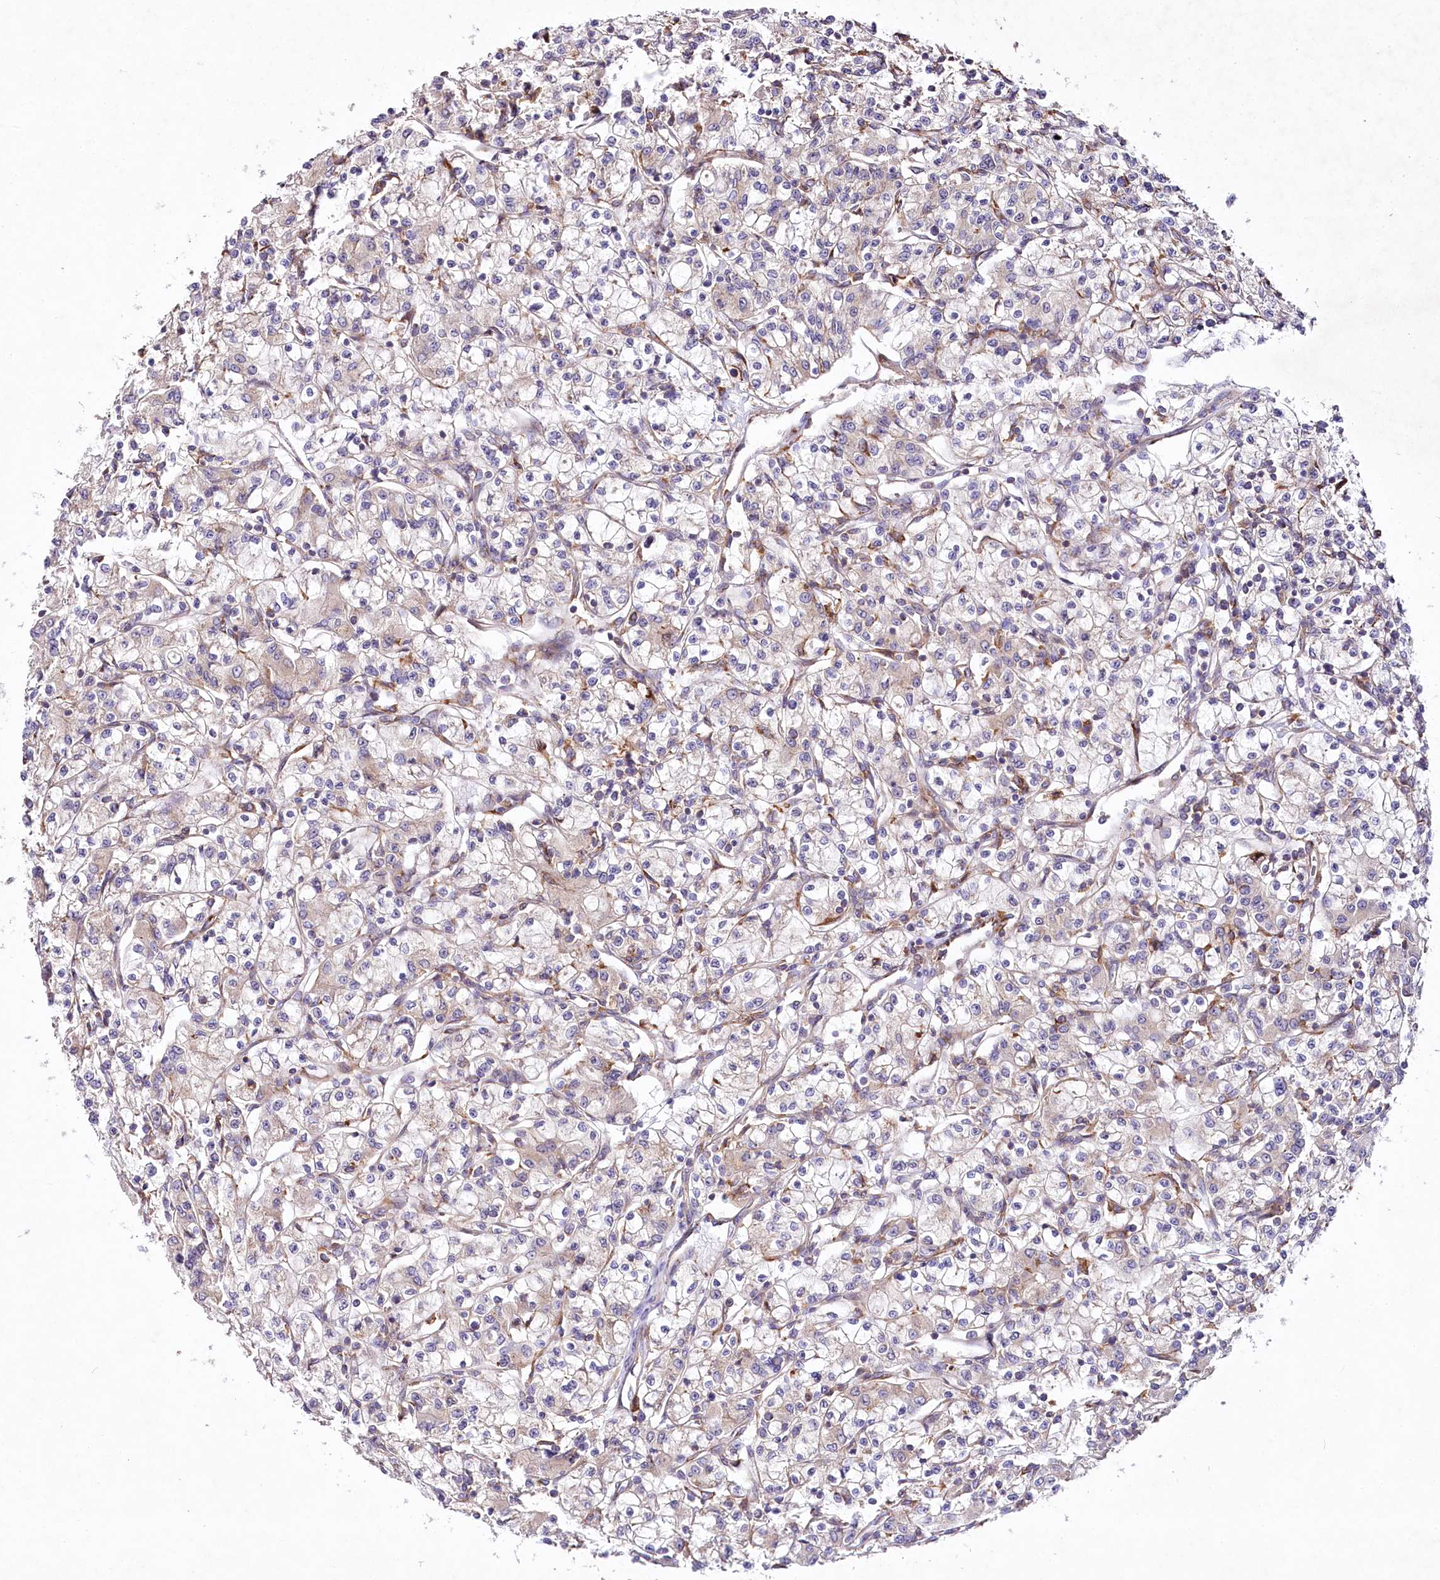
{"staining": {"intensity": "negative", "quantity": "none", "location": "none"}, "tissue": "renal cancer", "cell_type": "Tumor cells", "image_type": "cancer", "snomed": [{"axis": "morphology", "description": "Adenocarcinoma, NOS"}, {"axis": "topography", "description": "Kidney"}], "caption": "DAB immunohistochemical staining of renal cancer exhibits no significant expression in tumor cells.", "gene": "STX6", "patient": {"sex": "female", "age": 59}}